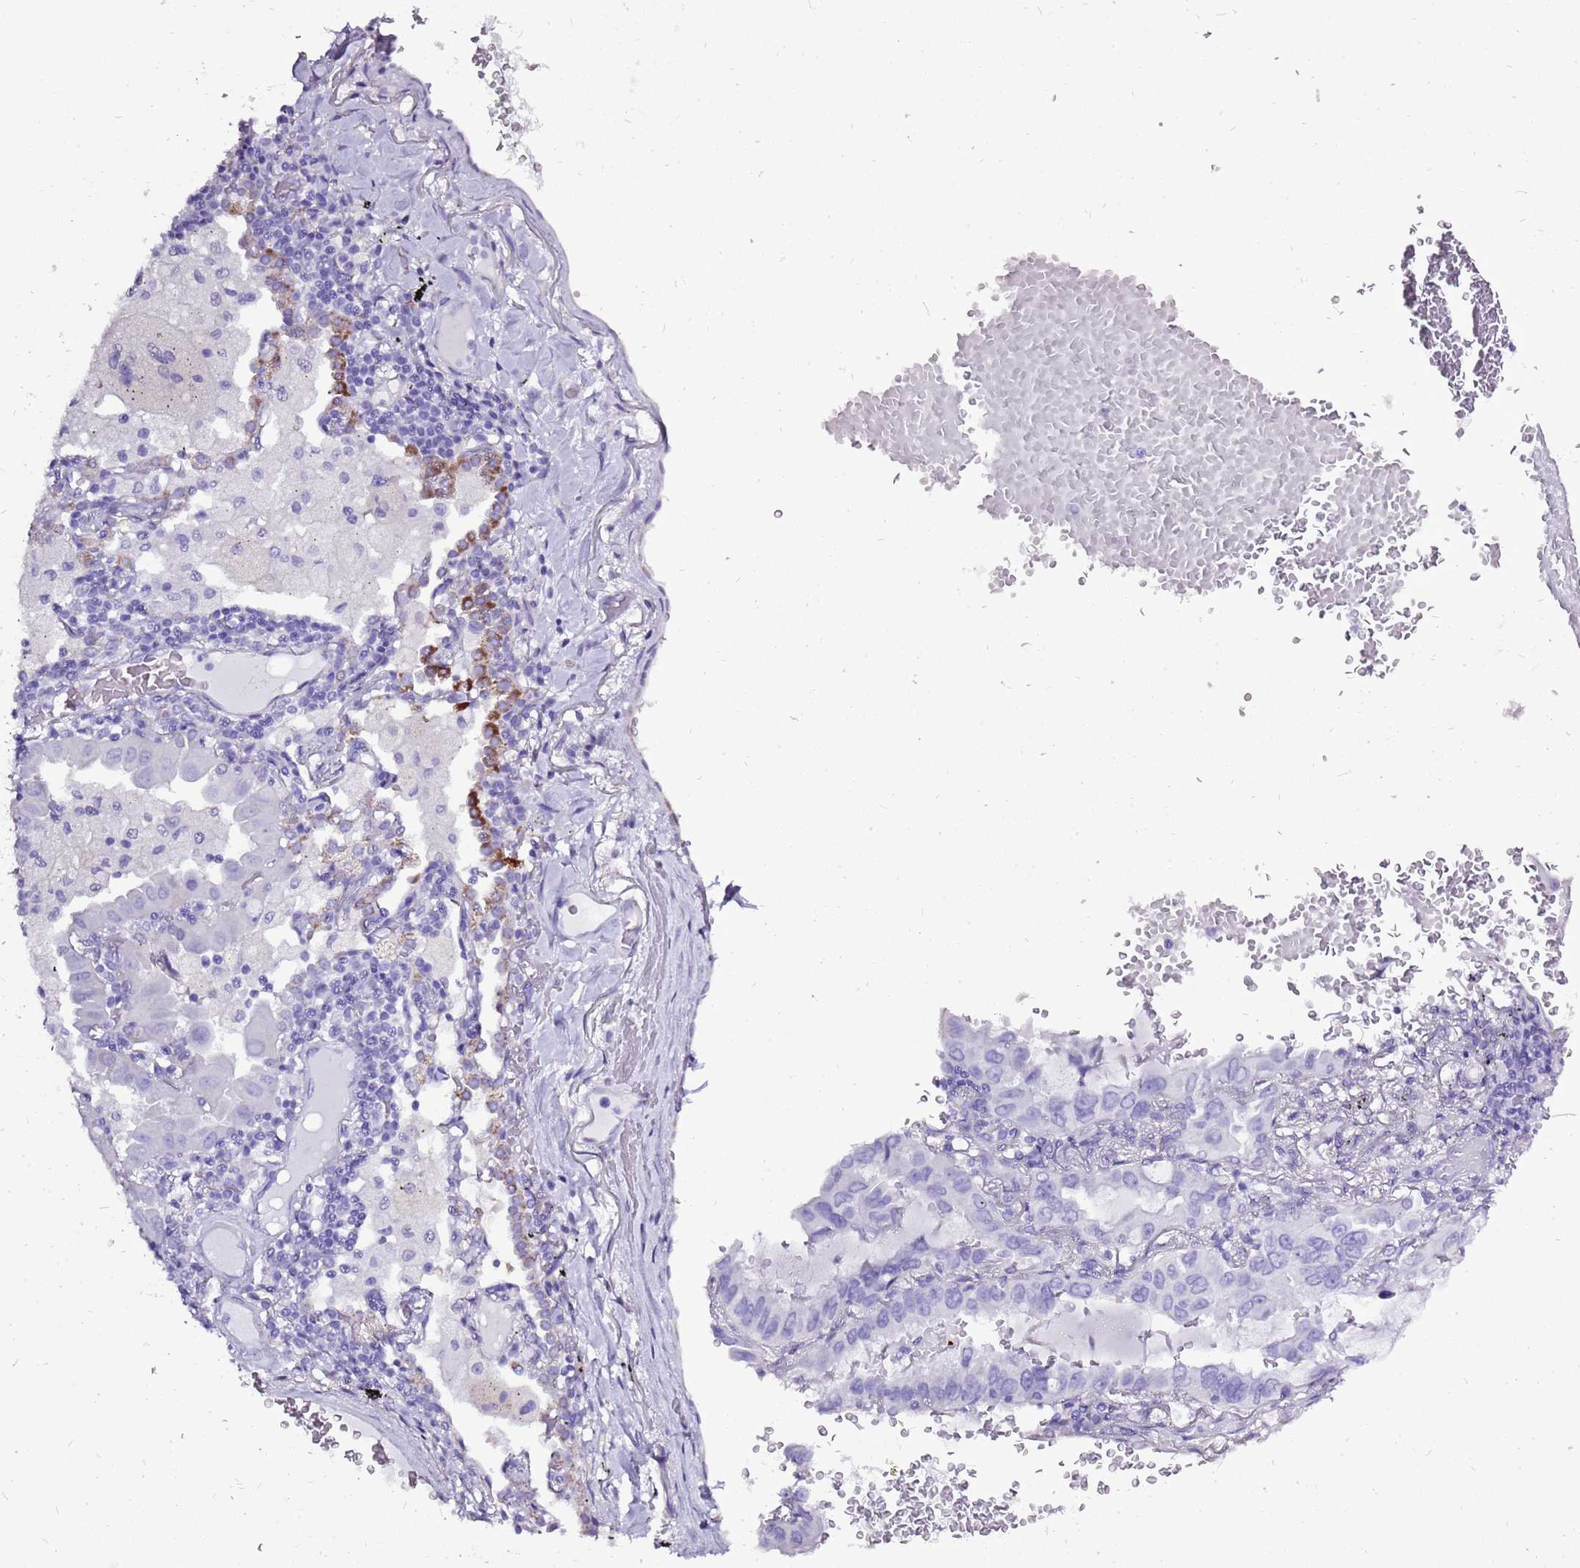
{"staining": {"intensity": "negative", "quantity": "none", "location": "none"}, "tissue": "lung cancer", "cell_type": "Tumor cells", "image_type": "cancer", "snomed": [{"axis": "morphology", "description": "Adenocarcinoma, NOS"}, {"axis": "topography", "description": "Lung"}], "caption": "An immunohistochemistry (IHC) micrograph of lung adenocarcinoma is shown. There is no staining in tumor cells of lung adenocarcinoma. The staining was performed using DAB to visualize the protein expression in brown, while the nuclei were stained in blue with hematoxylin (Magnification: 20x).", "gene": "ACSS3", "patient": {"sex": "male", "age": 64}}